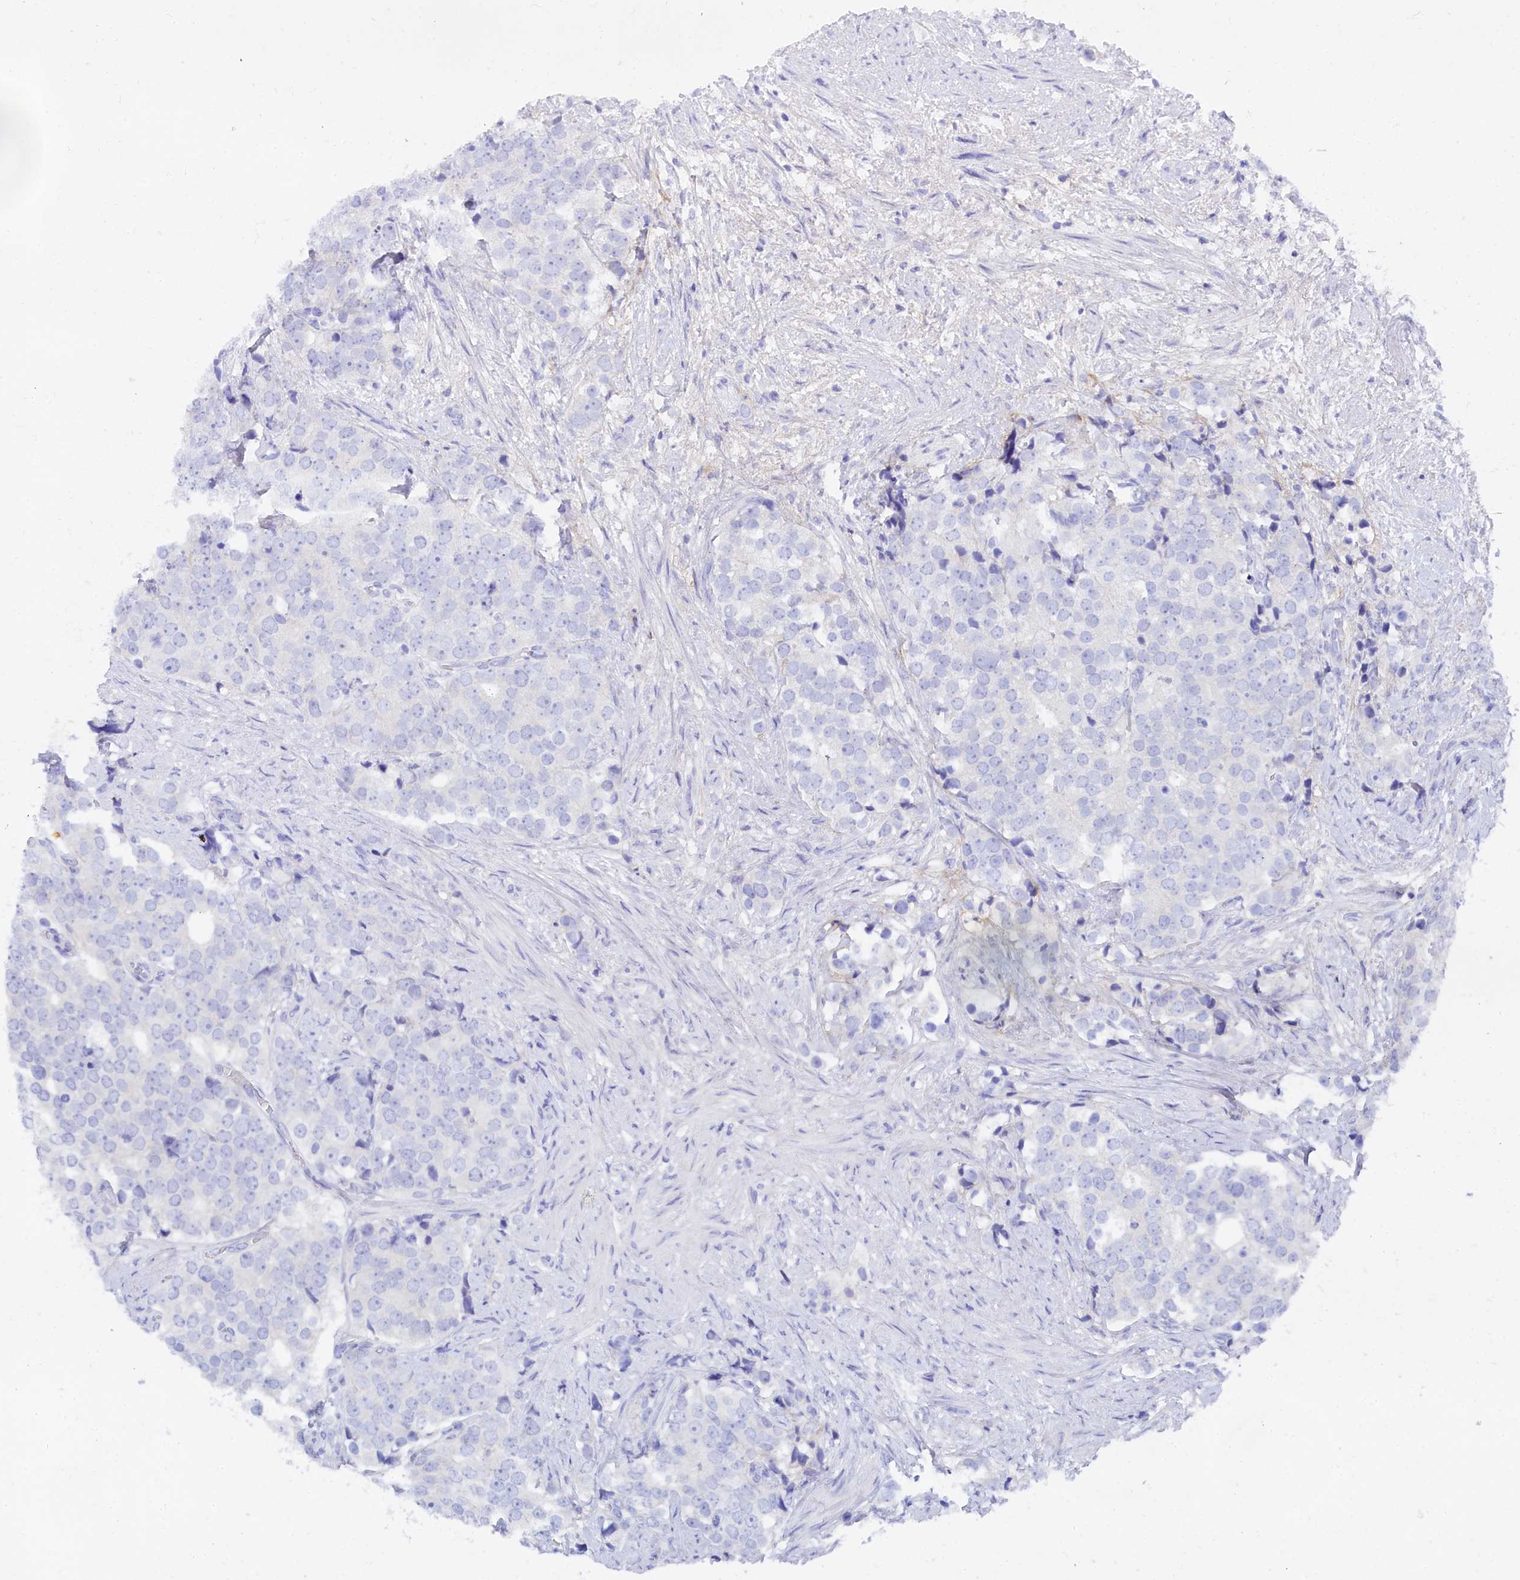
{"staining": {"intensity": "negative", "quantity": "none", "location": "none"}, "tissue": "prostate cancer", "cell_type": "Tumor cells", "image_type": "cancer", "snomed": [{"axis": "morphology", "description": "Adenocarcinoma, High grade"}, {"axis": "topography", "description": "Prostate"}], "caption": "There is no significant positivity in tumor cells of prostate cancer (high-grade adenocarcinoma).", "gene": "TRIM10", "patient": {"sex": "male", "age": 49}}